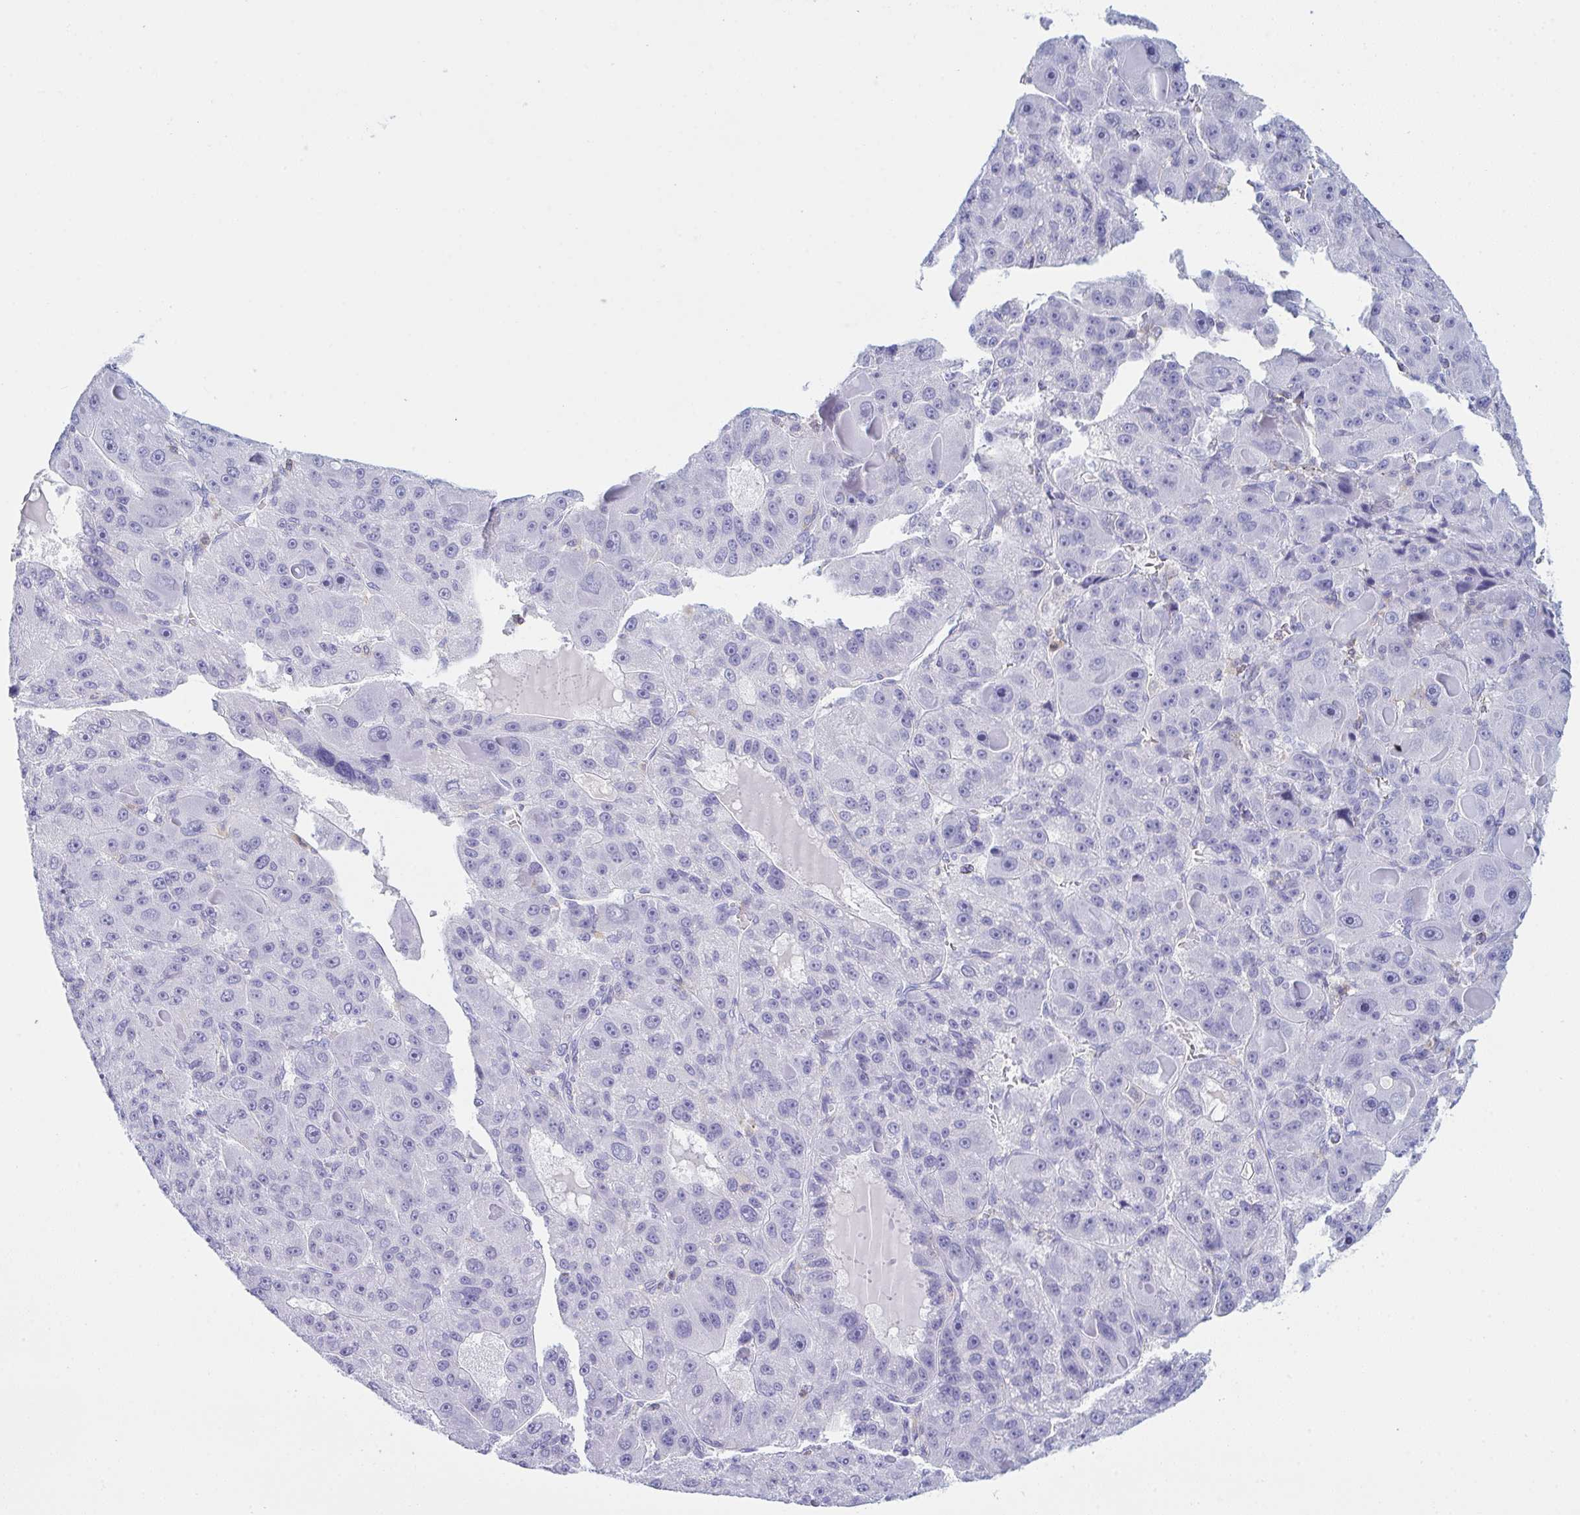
{"staining": {"intensity": "negative", "quantity": "none", "location": "none"}, "tissue": "liver cancer", "cell_type": "Tumor cells", "image_type": "cancer", "snomed": [{"axis": "morphology", "description": "Carcinoma, Hepatocellular, NOS"}, {"axis": "topography", "description": "Liver"}], "caption": "The histopathology image reveals no significant expression in tumor cells of hepatocellular carcinoma (liver).", "gene": "MYO1F", "patient": {"sex": "male", "age": 76}}